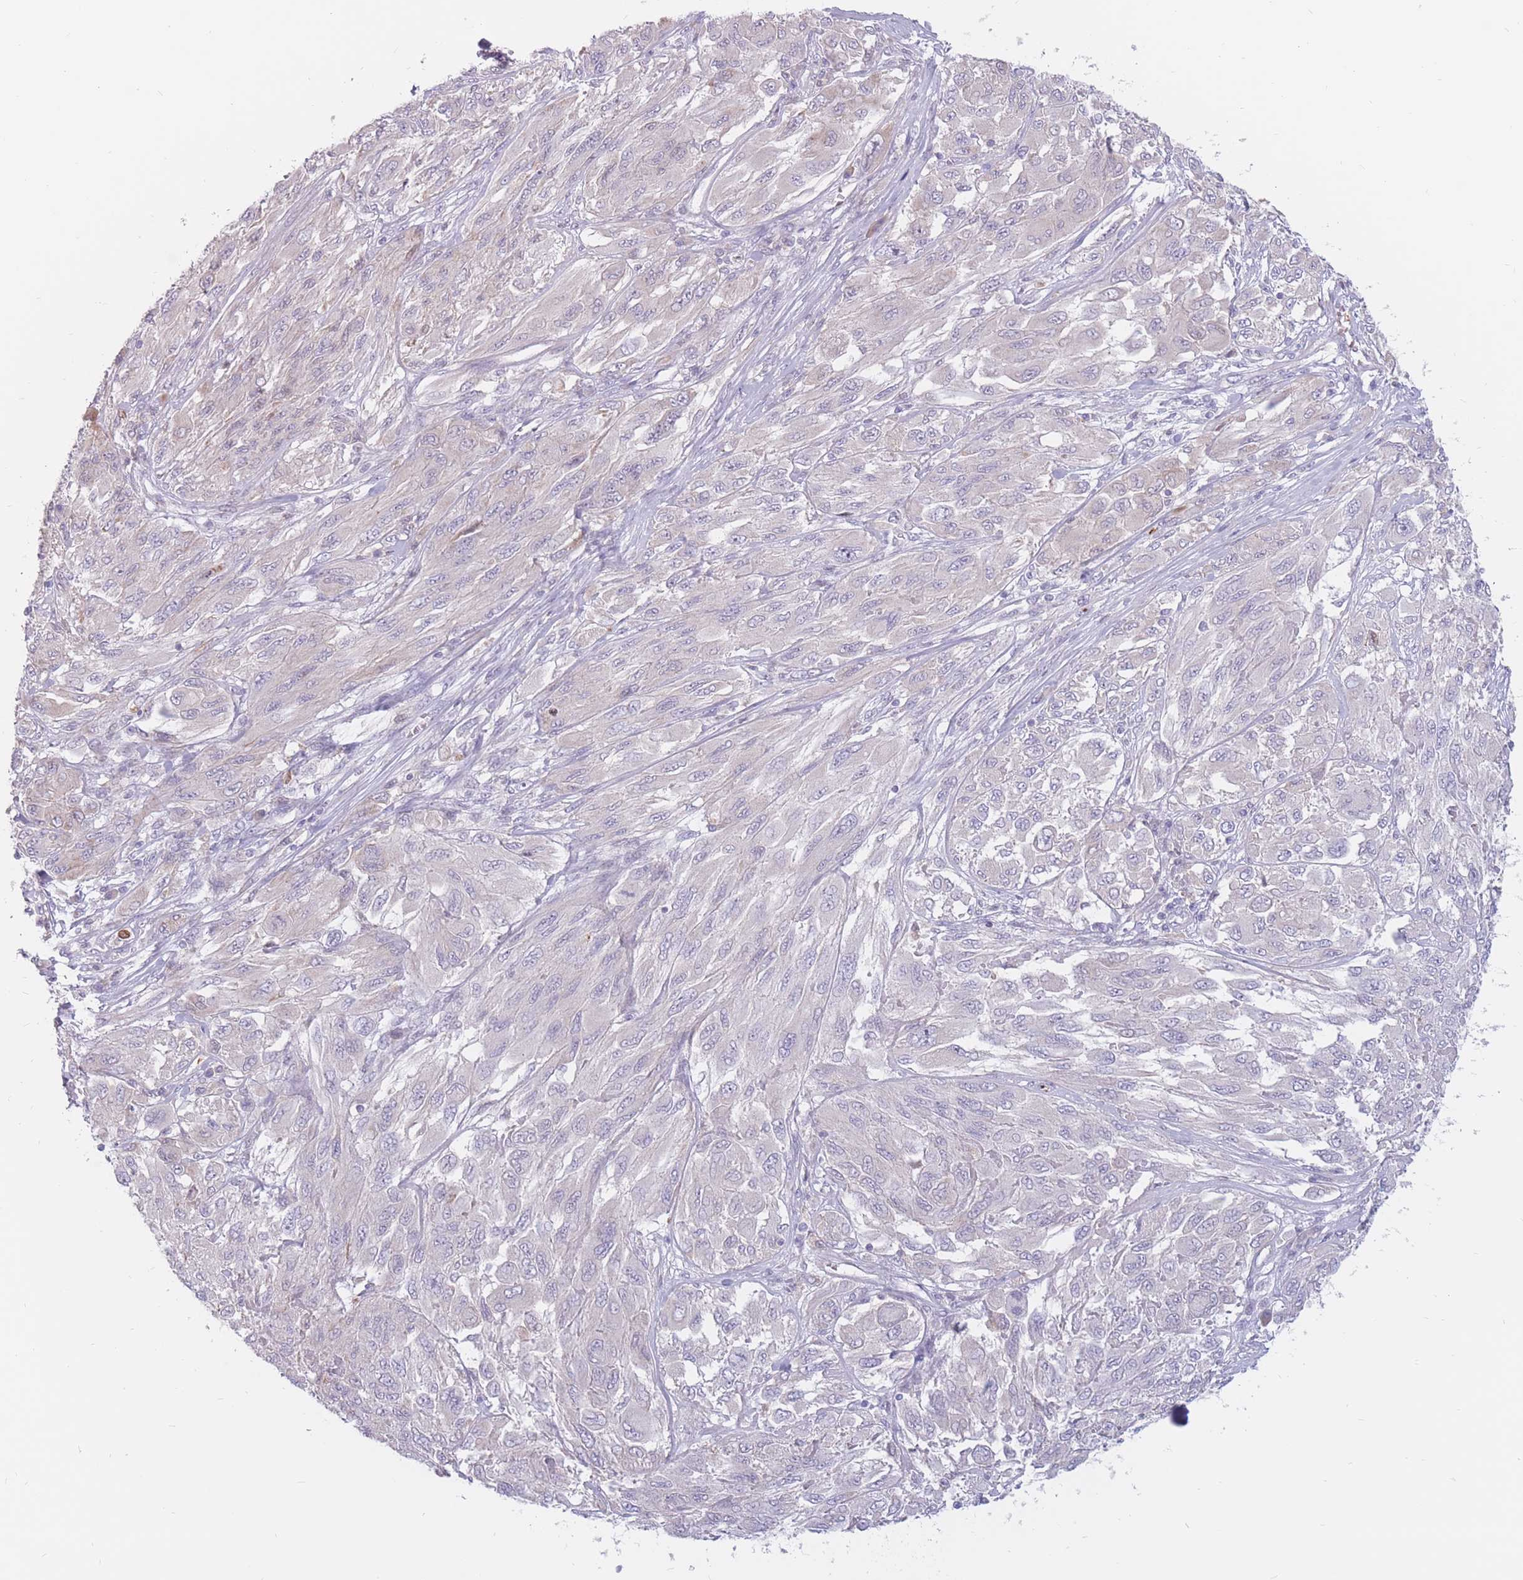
{"staining": {"intensity": "negative", "quantity": "none", "location": "none"}, "tissue": "melanoma", "cell_type": "Tumor cells", "image_type": "cancer", "snomed": [{"axis": "morphology", "description": "Malignant melanoma, NOS"}, {"axis": "topography", "description": "Skin"}], "caption": "Melanoma stained for a protein using immunohistochemistry exhibits no positivity tumor cells.", "gene": "PTGDR", "patient": {"sex": "female", "age": 91}}